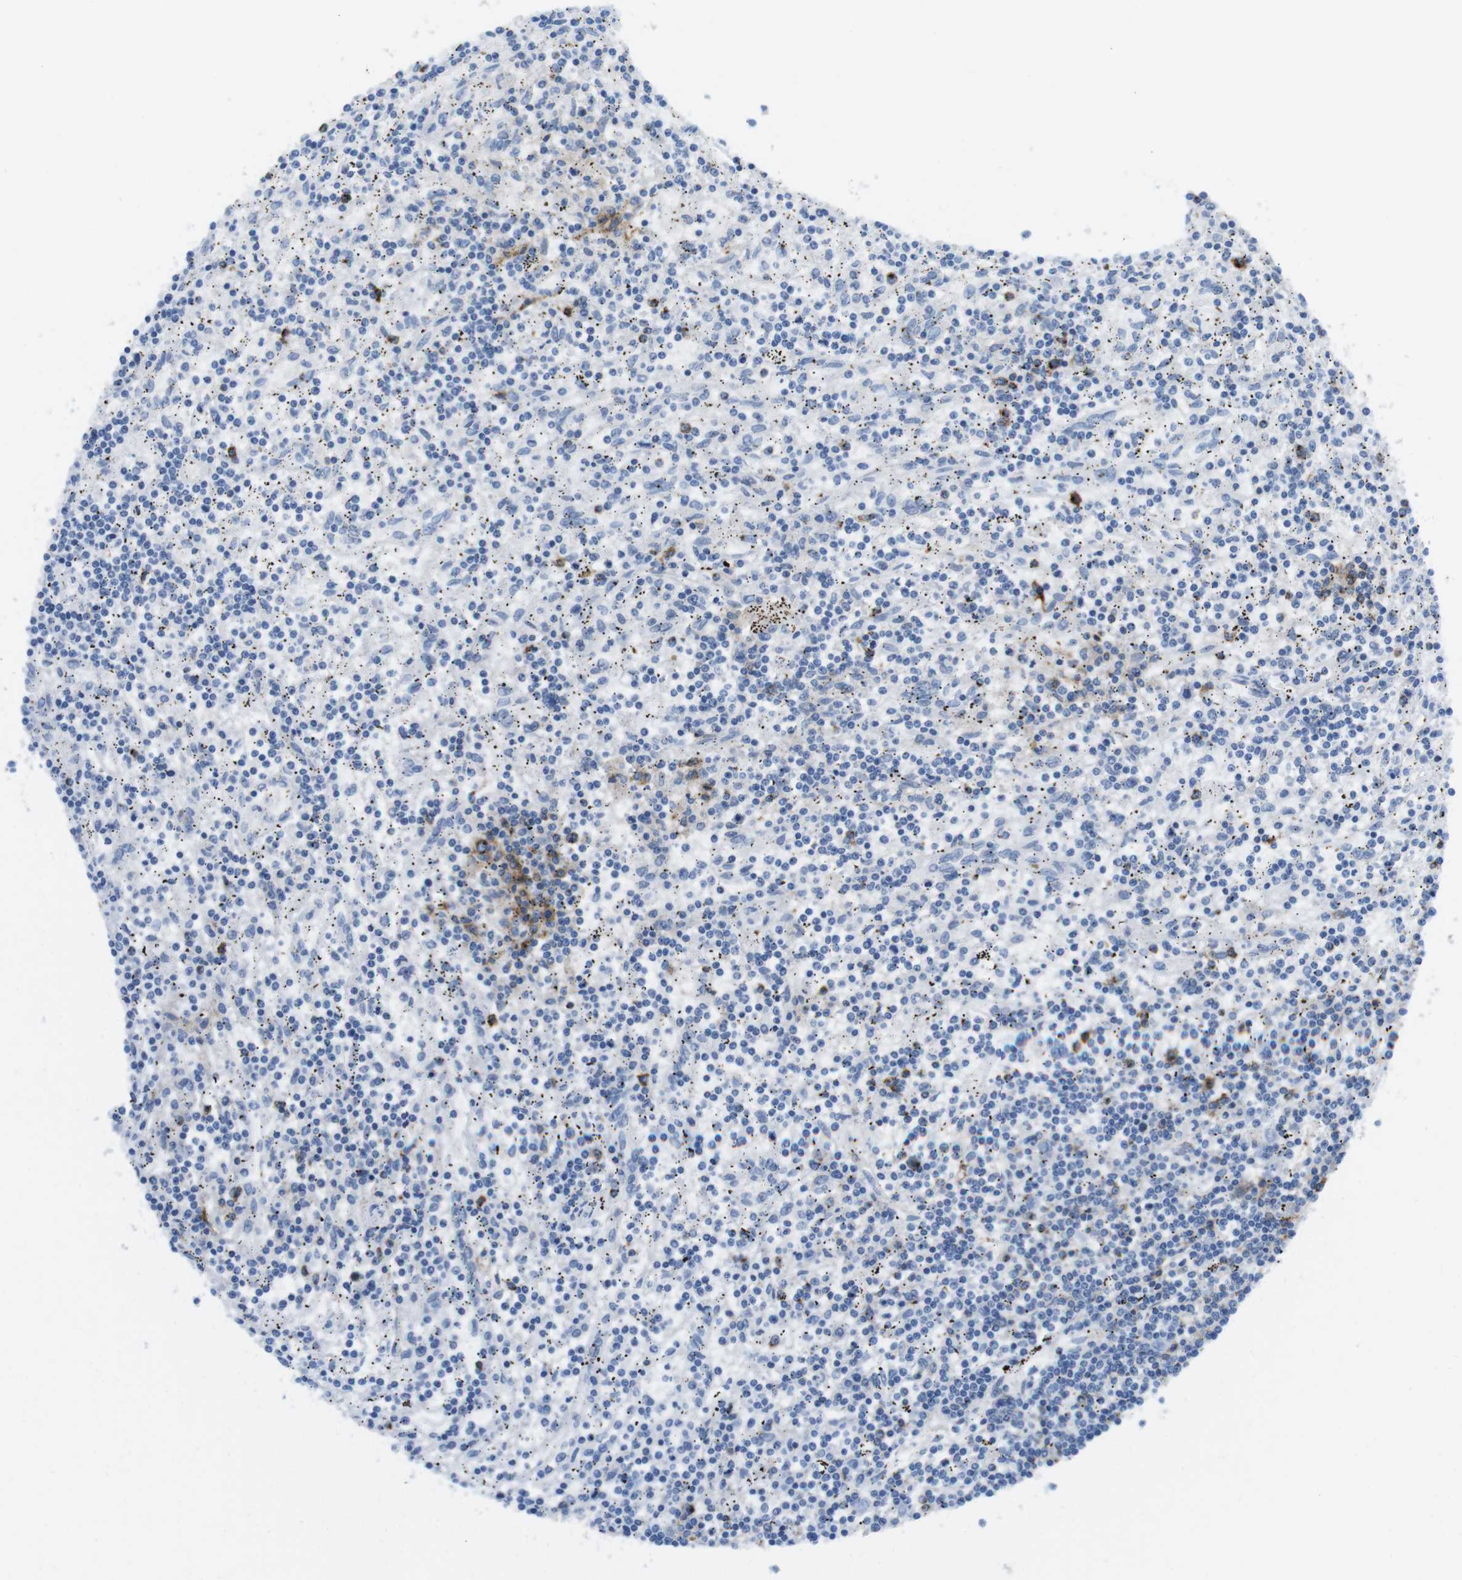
{"staining": {"intensity": "moderate", "quantity": "<25%", "location": "cytoplasmic/membranous"}, "tissue": "lymphoma", "cell_type": "Tumor cells", "image_type": "cancer", "snomed": [{"axis": "morphology", "description": "Malignant lymphoma, non-Hodgkin's type, Low grade"}, {"axis": "topography", "description": "Spleen"}], "caption": "Moderate cytoplasmic/membranous protein positivity is appreciated in approximately <25% of tumor cells in malignant lymphoma, non-Hodgkin's type (low-grade).", "gene": "TNFRSF4", "patient": {"sex": "male", "age": 76}}